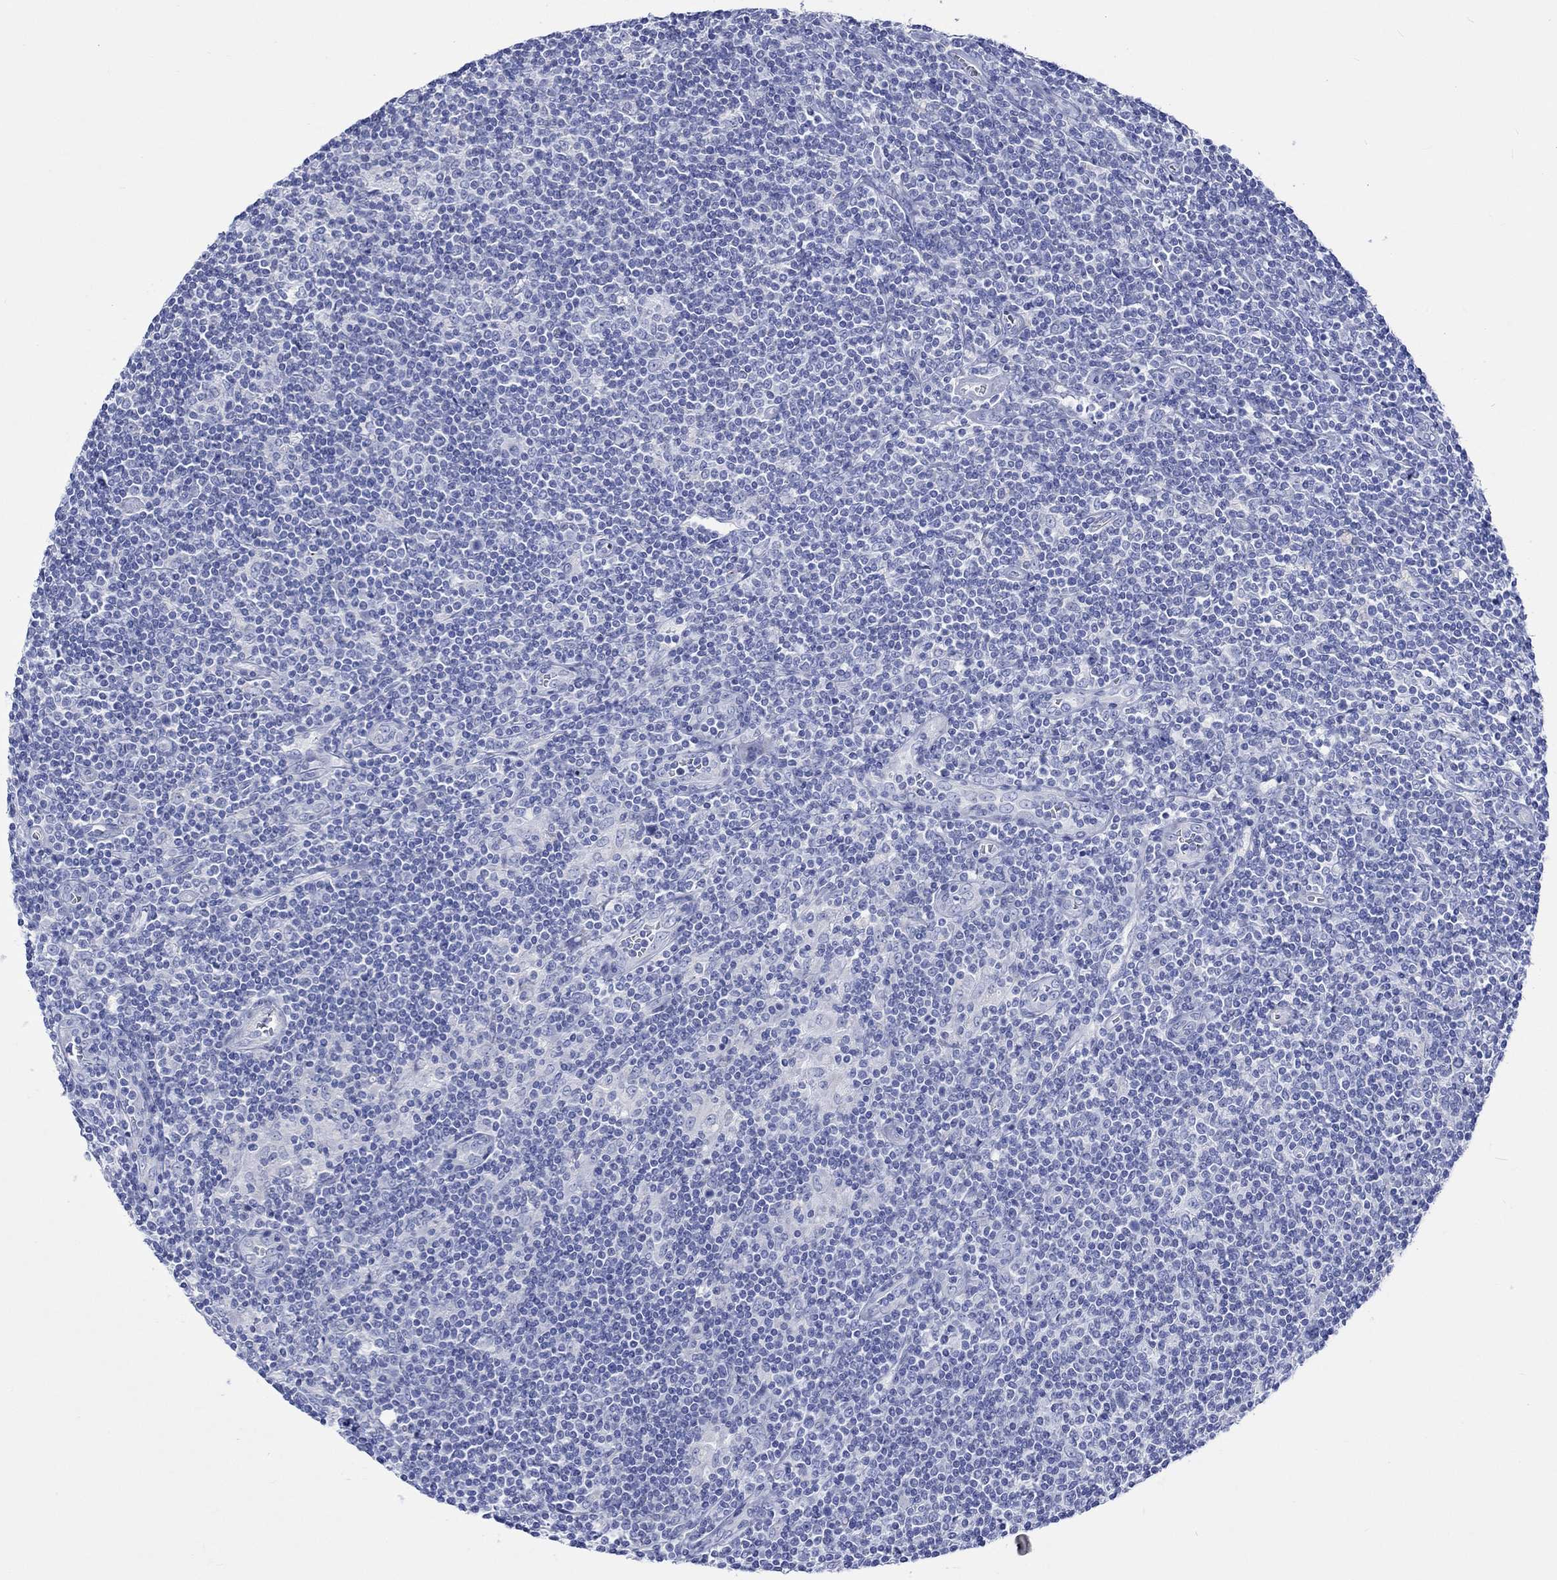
{"staining": {"intensity": "negative", "quantity": "none", "location": "none"}, "tissue": "lymphoma", "cell_type": "Tumor cells", "image_type": "cancer", "snomed": [{"axis": "morphology", "description": "Hodgkin's disease, NOS"}, {"axis": "topography", "description": "Lymph node"}], "caption": "Immunohistochemistry of Hodgkin's disease exhibits no positivity in tumor cells.", "gene": "CPLX2", "patient": {"sex": "male", "age": 40}}